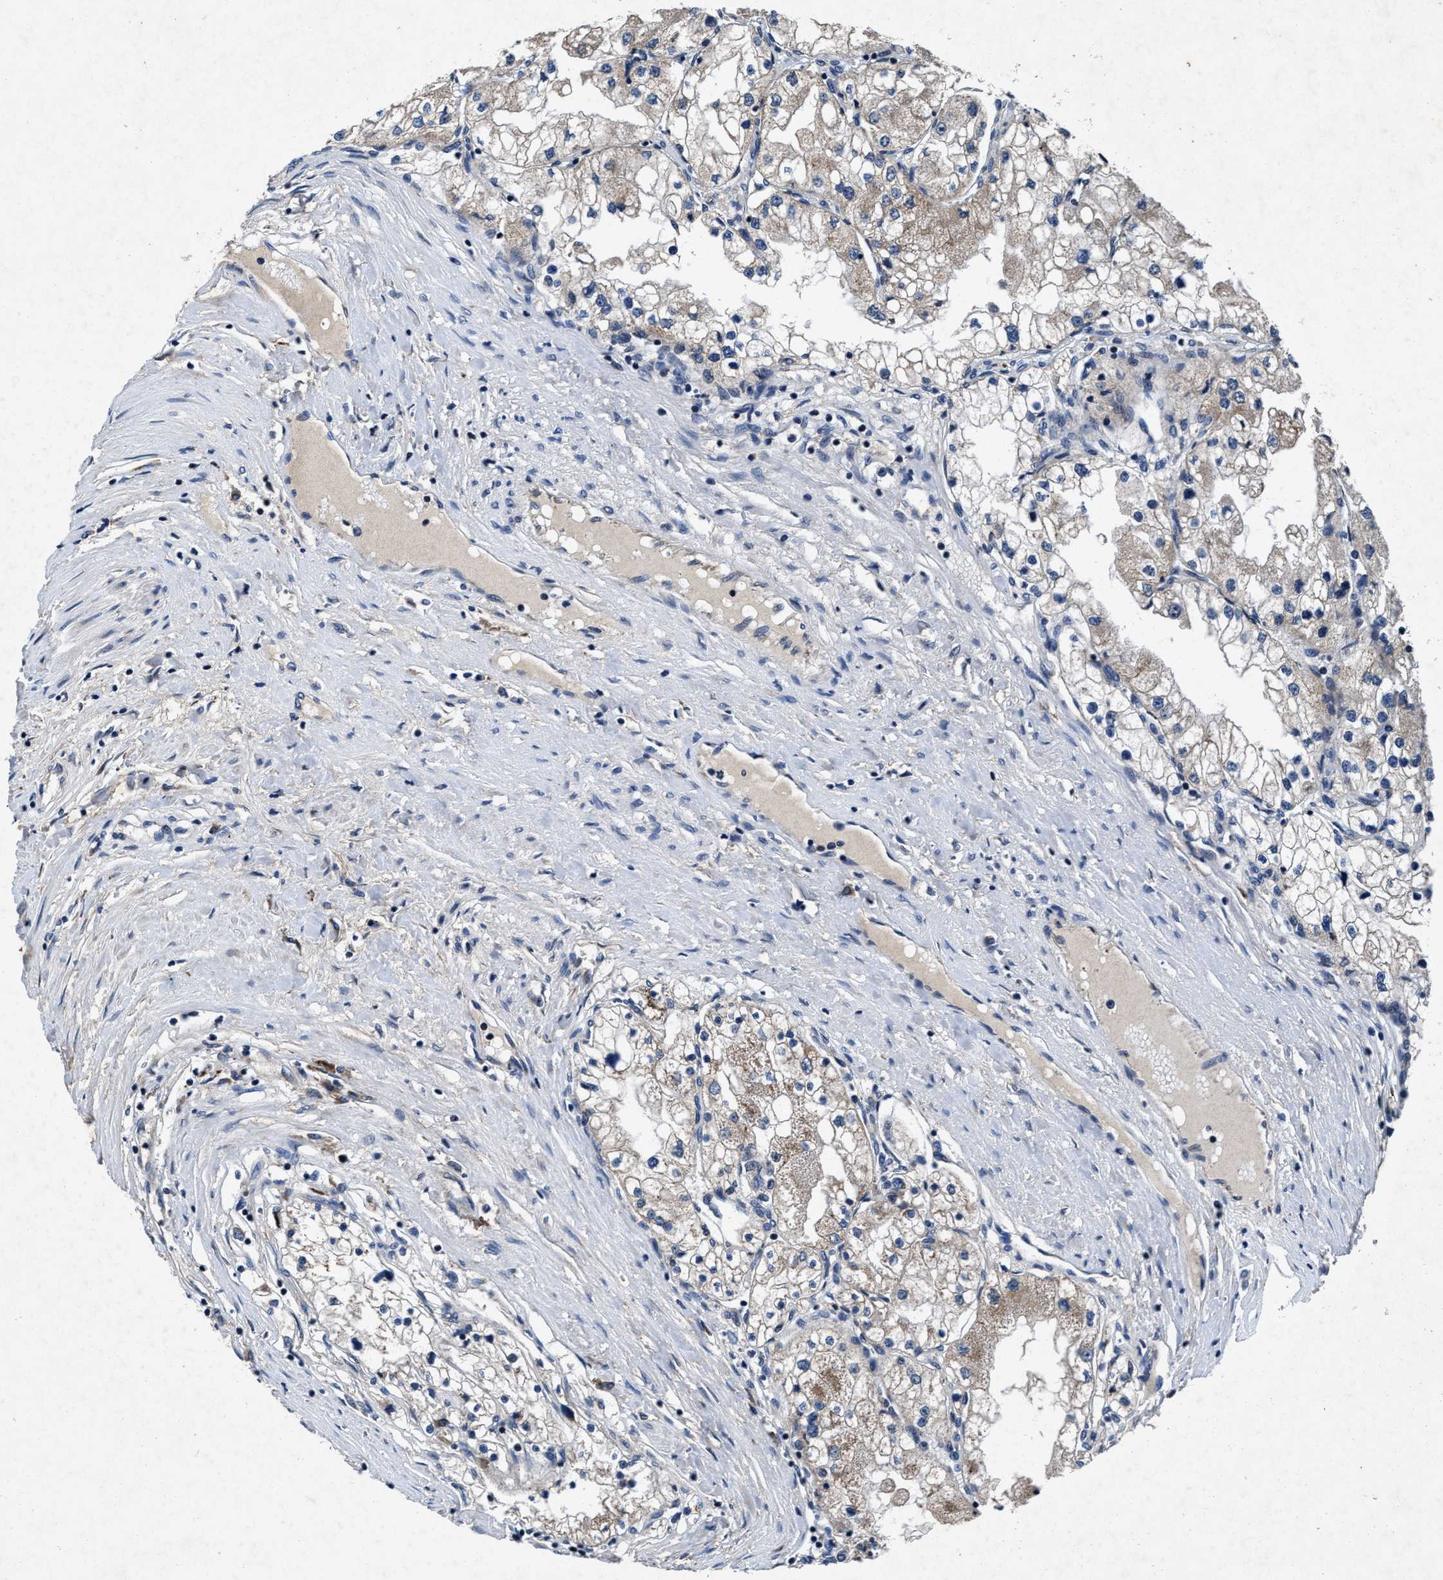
{"staining": {"intensity": "weak", "quantity": "<25%", "location": "cytoplasmic/membranous"}, "tissue": "renal cancer", "cell_type": "Tumor cells", "image_type": "cancer", "snomed": [{"axis": "morphology", "description": "Adenocarcinoma, NOS"}, {"axis": "topography", "description": "Kidney"}], "caption": "High power microscopy image of an immunohistochemistry (IHC) photomicrograph of renal adenocarcinoma, revealing no significant expression in tumor cells.", "gene": "TMEM53", "patient": {"sex": "male", "age": 68}}